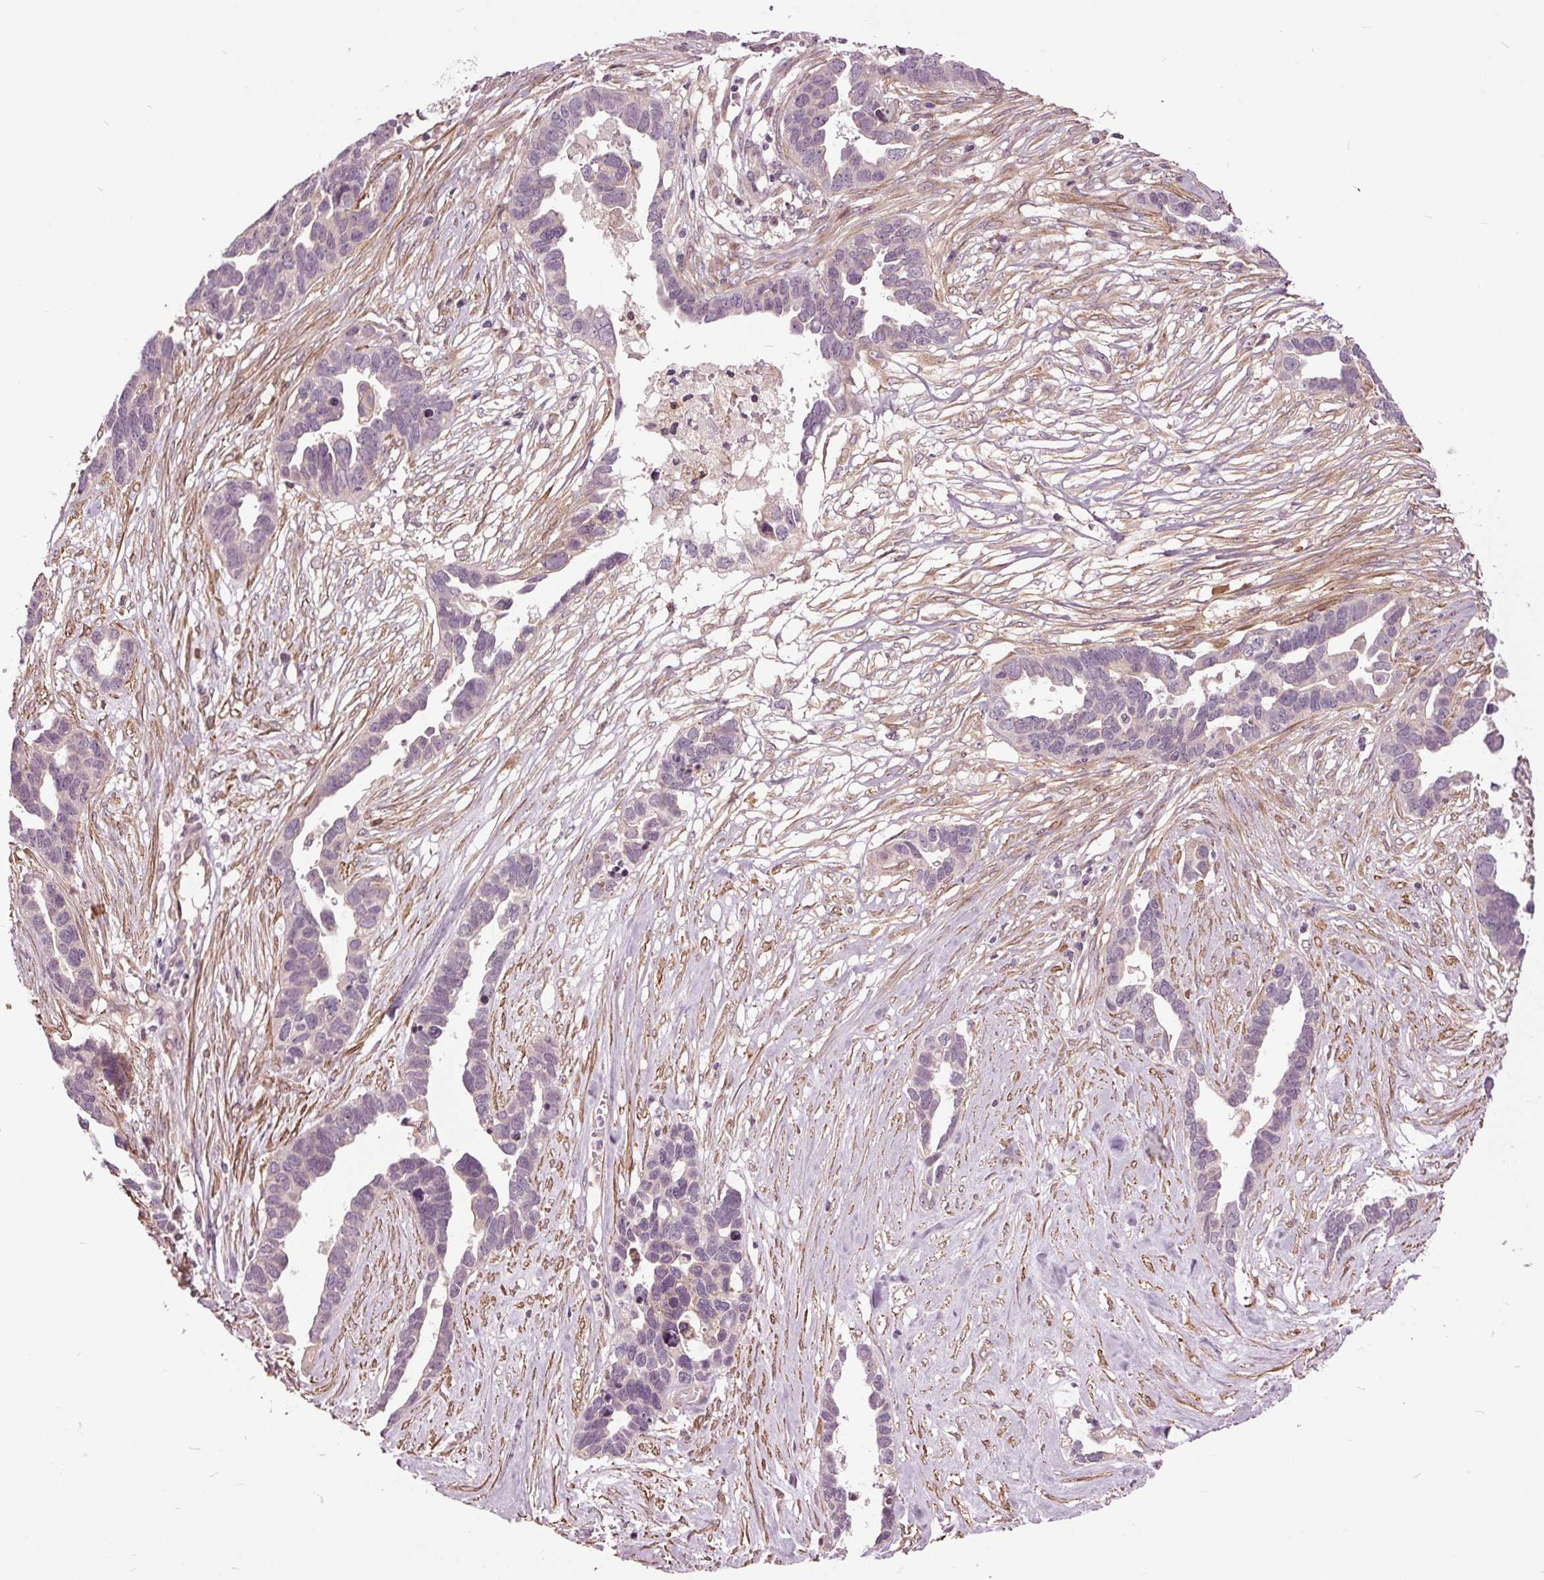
{"staining": {"intensity": "negative", "quantity": "none", "location": "none"}, "tissue": "ovarian cancer", "cell_type": "Tumor cells", "image_type": "cancer", "snomed": [{"axis": "morphology", "description": "Cystadenocarcinoma, serous, NOS"}, {"axis": "topography", "description": "Ovary"}], "caption": "Photomicrograph shows no significant protein positivity in tumor cells of ovarian cancer (serous cystadenocarcinoma).", "gene": "HAUS5", "patient": {"sex": "female", "age": 54}}